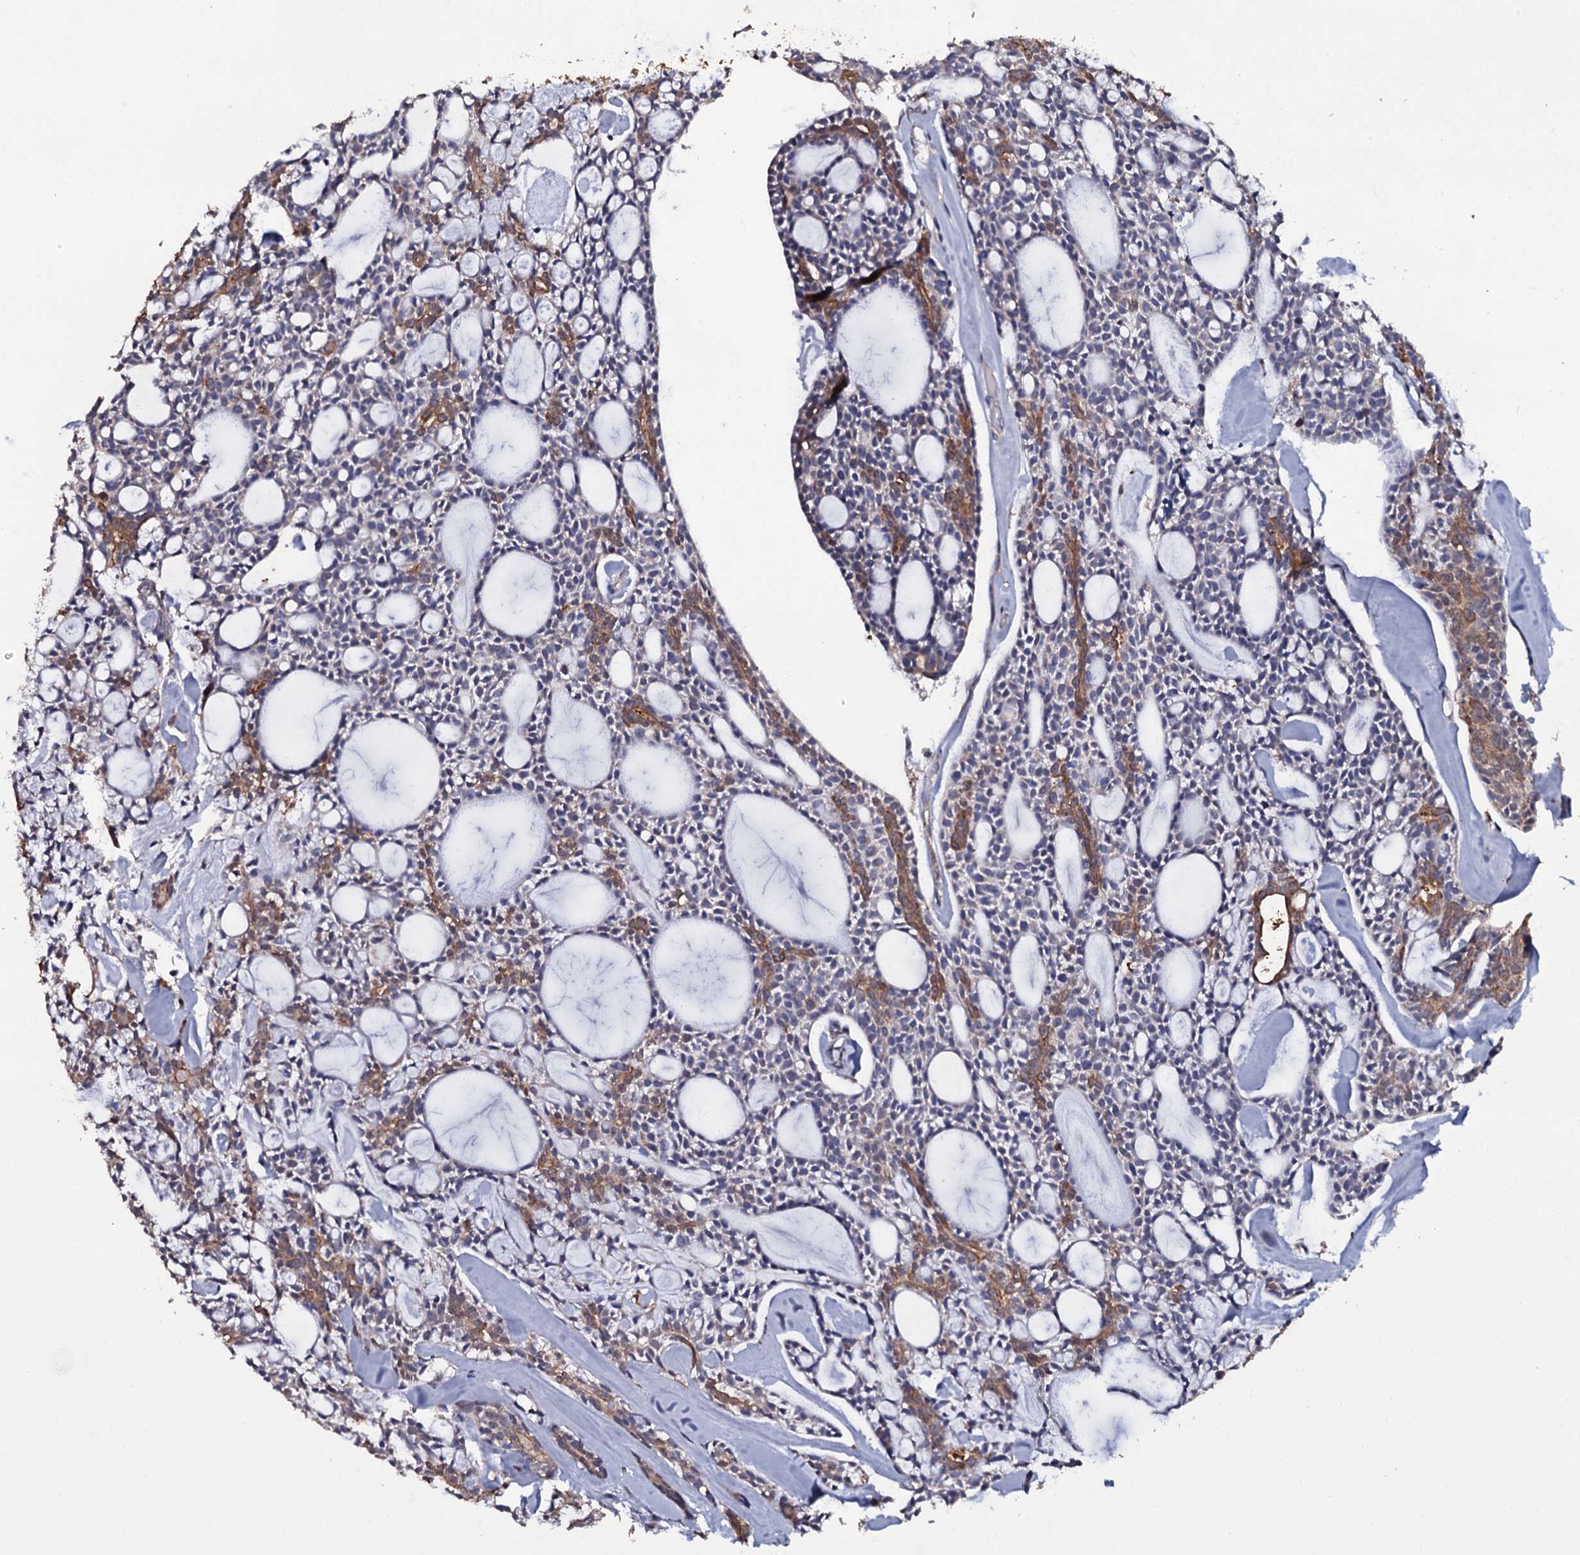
{"staining": {"intensity": "negative", "quantity": "none", "location": "none"}, "tissue": "head and neck cancer", "cell_type": "Tumor cells", "image_type": "cancer", "snomed": [{"axis": "morphology", "description": "Adenocarcinoma, NOS"}, {"axis": "topography", "description": "Salivary gland"}, {"axis": "topography", "description": "Head-Neck"}], "caption": "This is an immunohistochemistry (IHC) image of head and neck adenocarcinoma. There is no staining in tumor cells.", "gene": "CRYL1", "patient": {"sex": "male", "age": 55}}